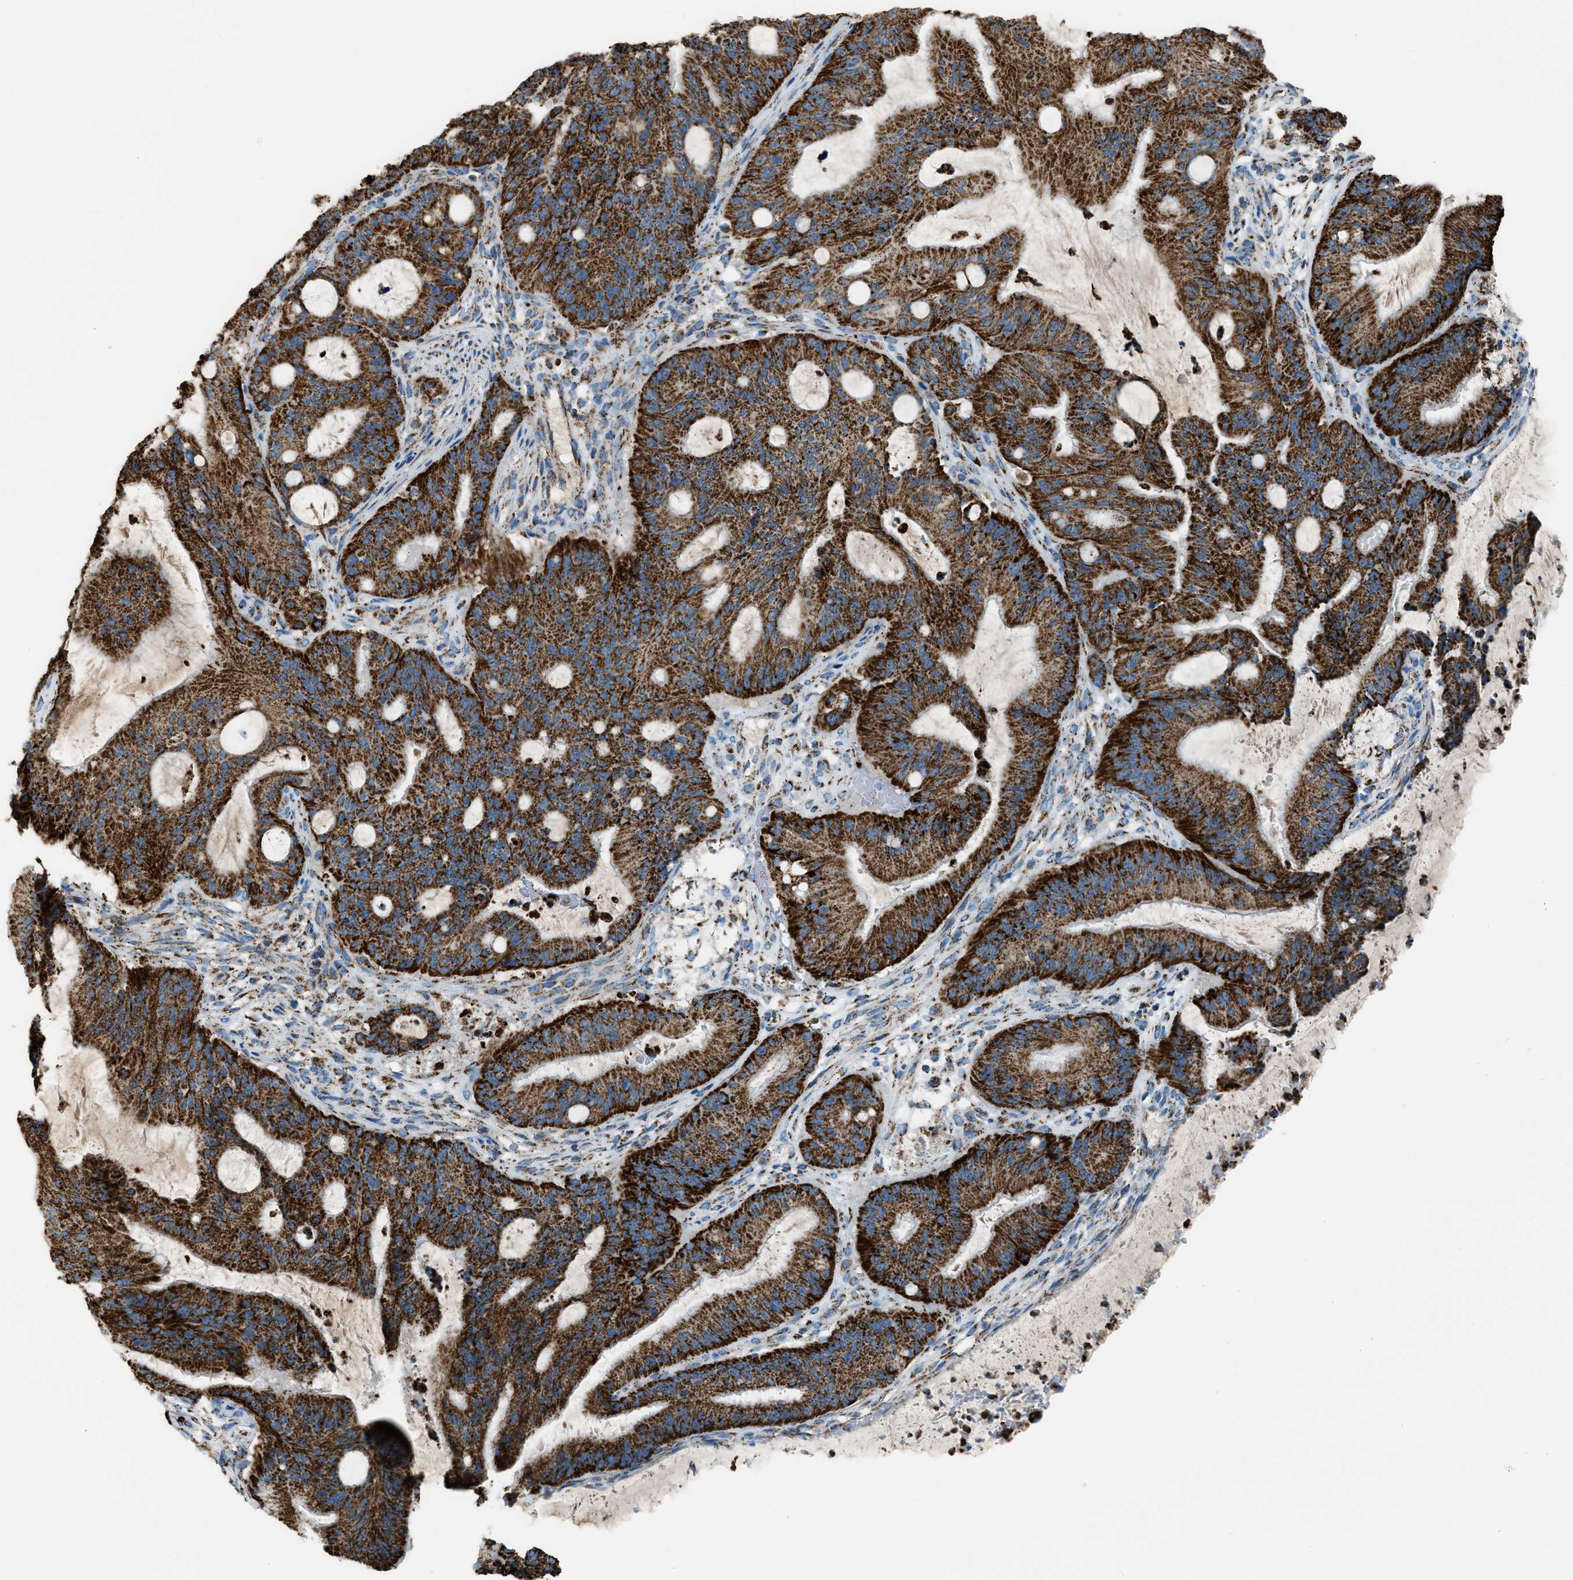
{"staining": {"intensity": "strong", "quantity": ">75%", "location": "cytoplasmic/membranous"}, "tissue": "liver cancer", "cell_type": "Tumor cells", "image_type": "cancer", "snomed": [{"axis": "morphology", "description": "Normal tissue, NOS"}, {"axis": "morphology", "description": "Cholangiocarcinoma"}, {"axis": "topography", "description": "Liver"}, {"axis": "topography", "description": "Peripheral nerve tissue"}], "caption": "Tumor cells display high levels of strong cytoplasmic/membranous positivity in approximately >75% of cells in liver cholangiocarcinoma. The staining is performed using DAB brown chromogen to label protein expression. The nuclei are counter-stained blue using hematoxylin.", "gene": "MDH2", "patient": {"sex": "female", "age": 73}}